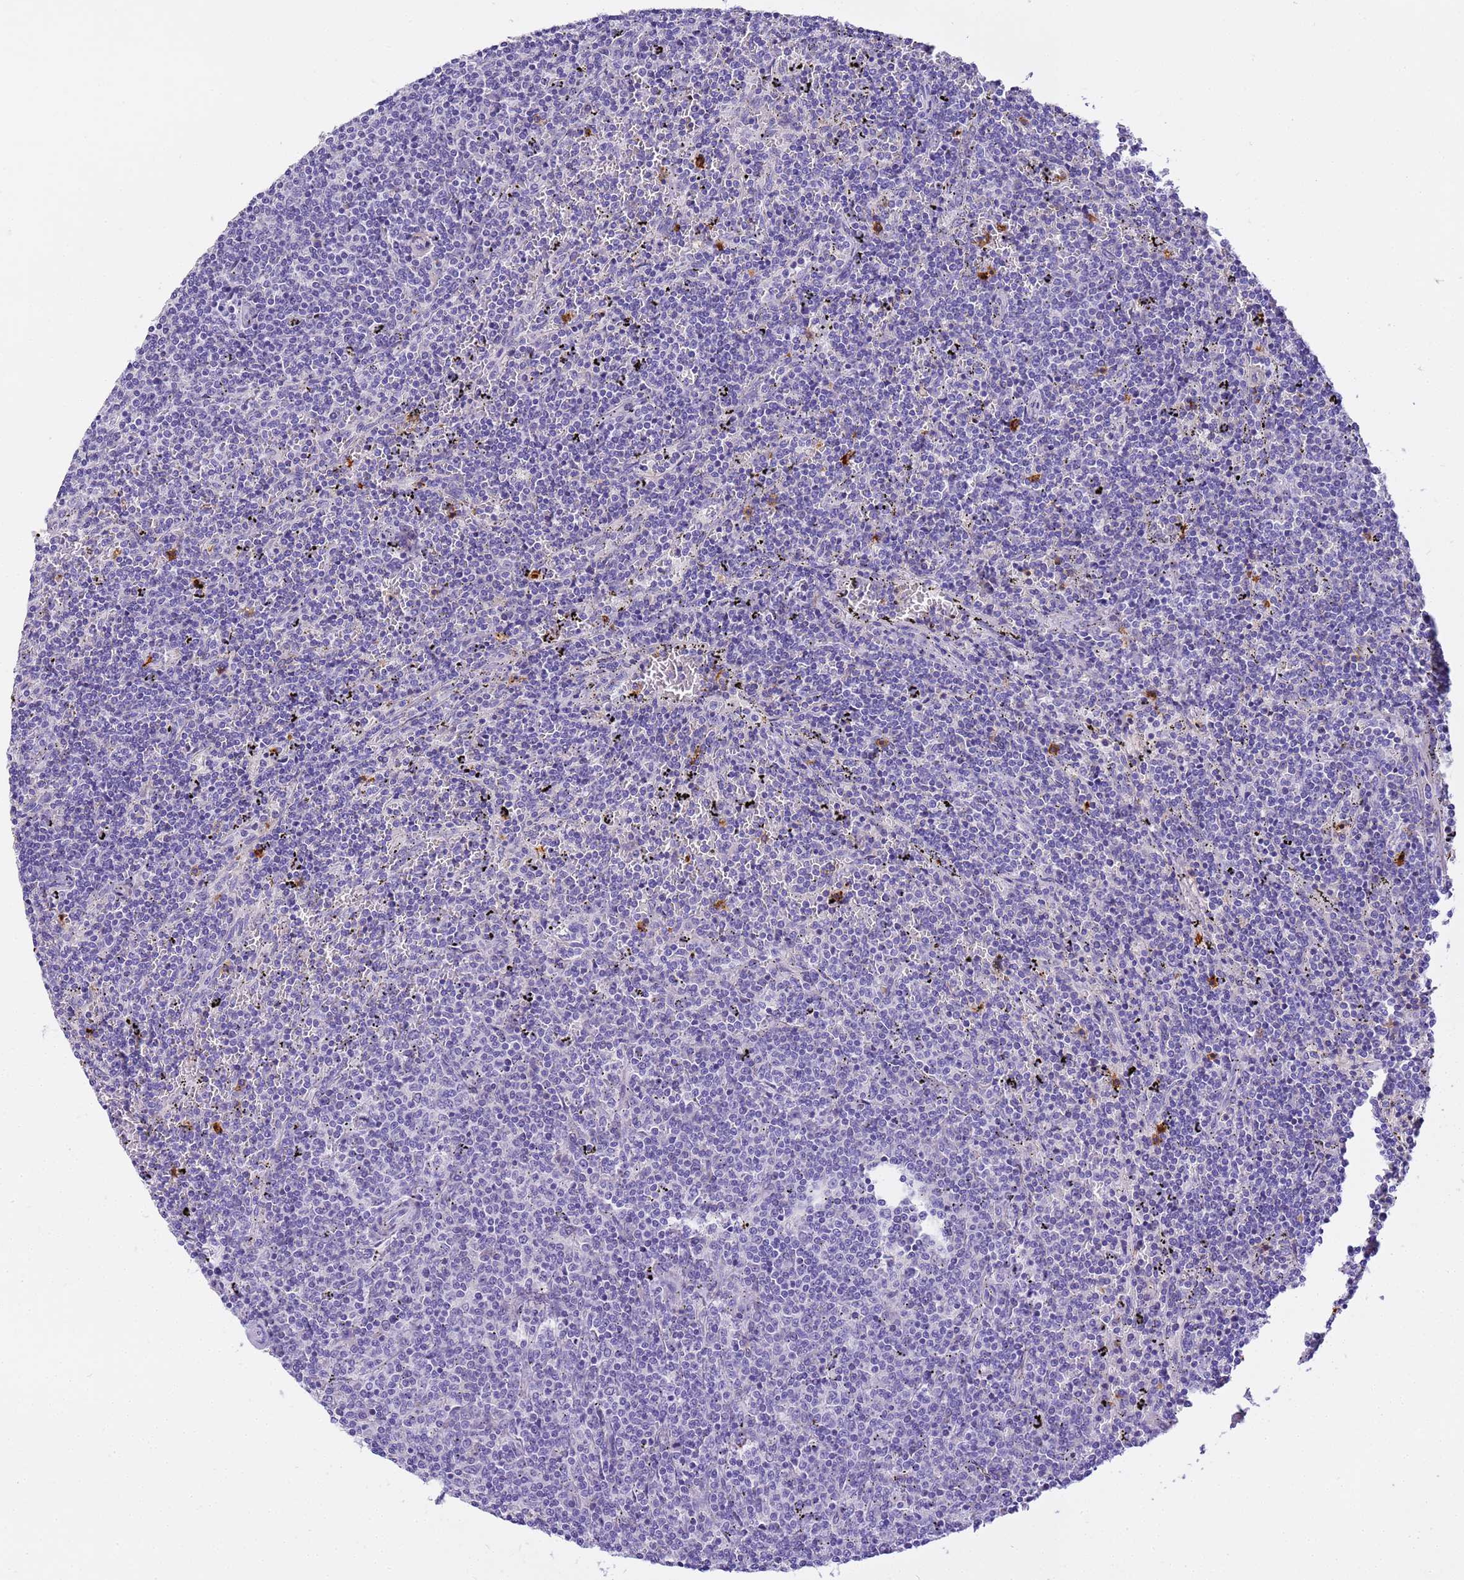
{"staining": {"intensity": "negative", "quantity": "none", "location": "none"}, "tissue": "lymphoma", "cell_type": "Tumor cells", "image_type": "cancer", "snomed": [{"axis": "morphology", "description": "Malignant lymphoma, non-Hodgkin's type, Low grade"}, {"axis": "topography", "description": "Spleen"}], "caption": "This image is of low-grade malignant lymphoma, non-Hodgkin's type stained with IHC to label a protein in brown with the nuclei are counter-stained blue. There is no positivity in tumor cells.", "gene": "CFHR2", "patient": {"sex": "female", "age": 50}}